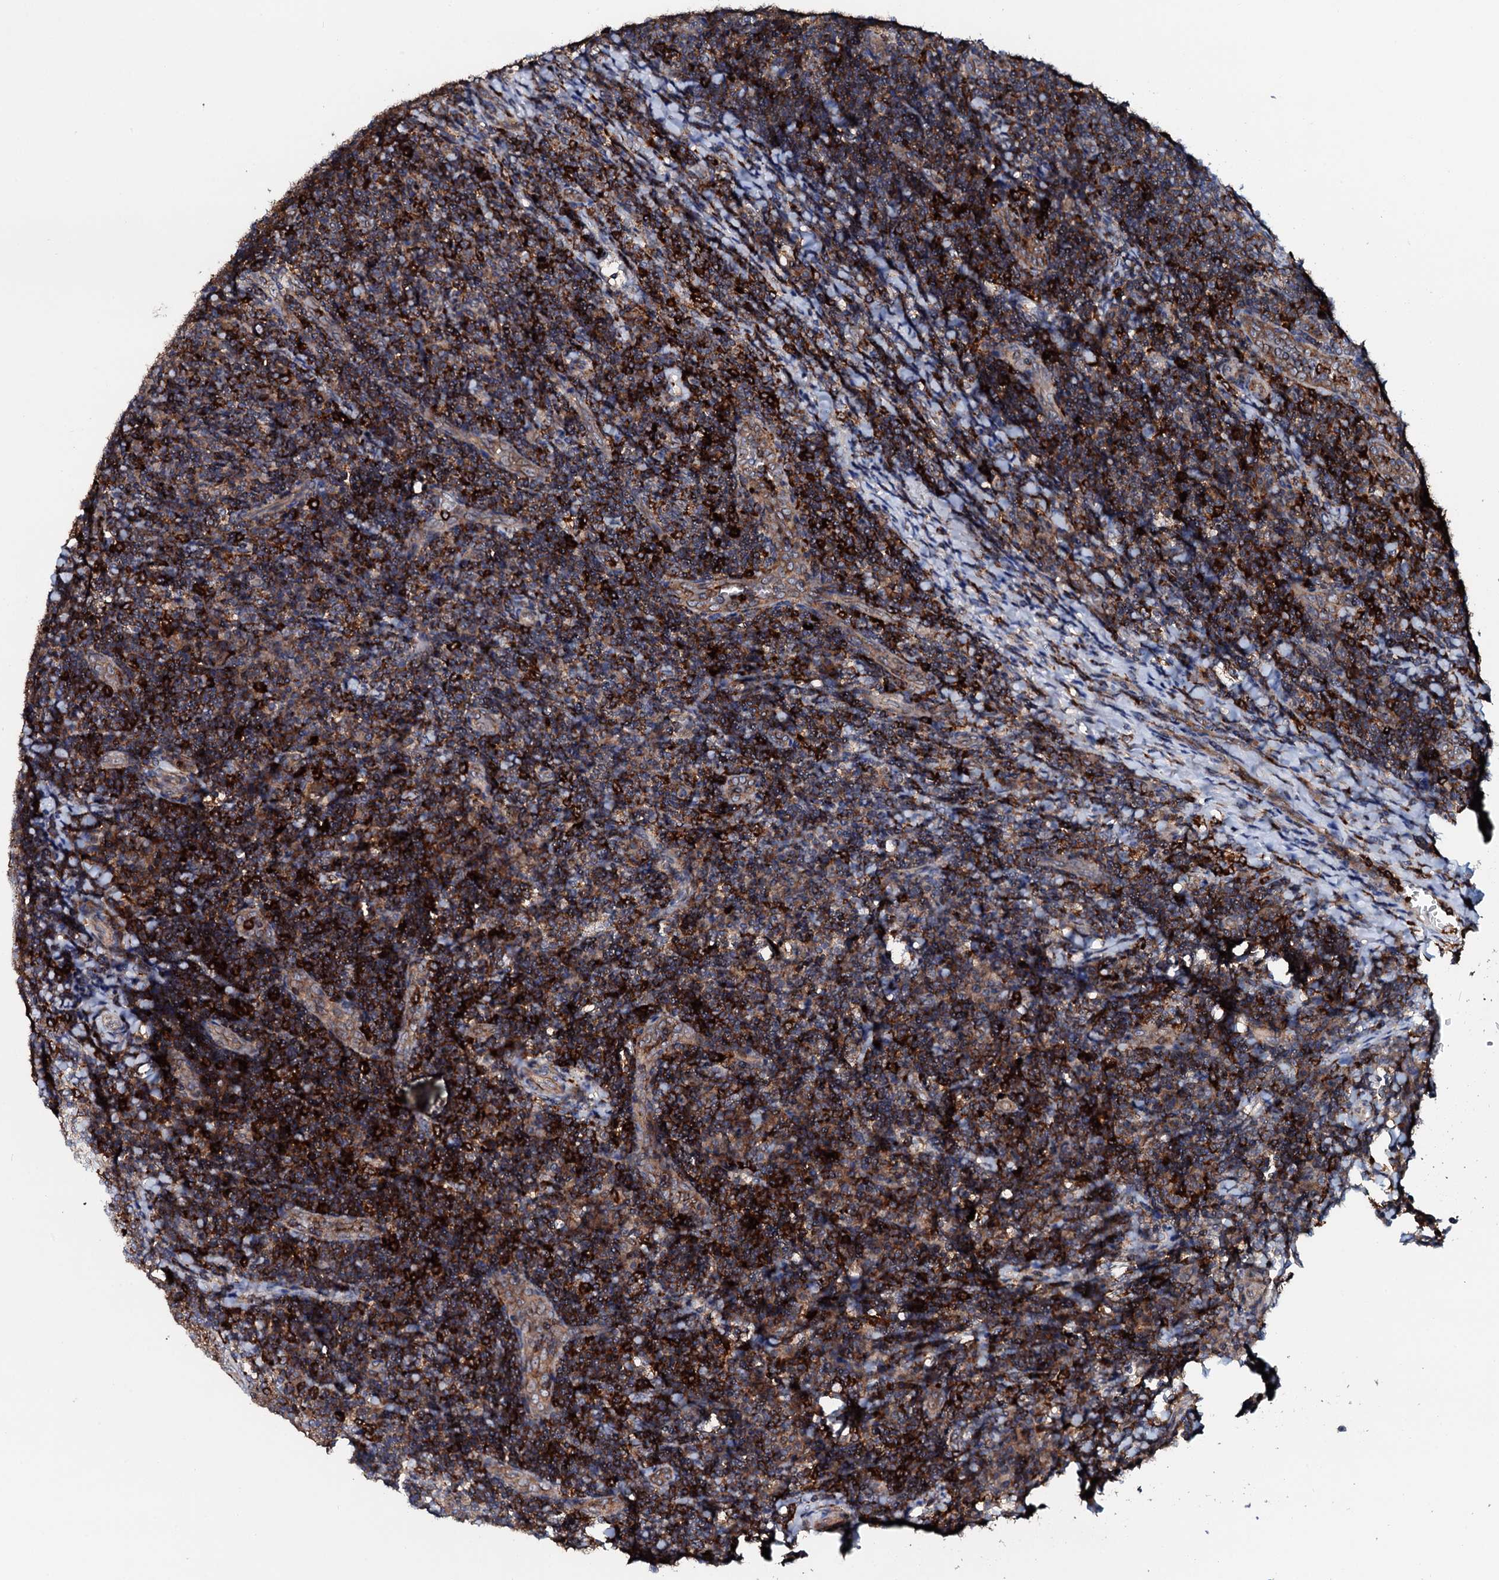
{"staining": {"intensity": "strong", "quantity": ">75%", "location": "cytoplasmic/membranous"}, "tissue": "tonsil", "cell_type": "Germinal center cells", "image_type": "normal", "snomed": [{"axis": "morphology", "description": "Normal tissue, NOS"}, {"axis": "topography", "description": "Tonsil"}], "caption": "Immunohistochemical staining of unremarkable human tonsil shows strong cytoplasmic/membranous protein positivity in approximately >75% of germinal center cells. The staining was performed using DAB to visualize the protein expression in brown, while the nuclei were stained in blue with hematoxylin (Magnification: 20x).", "gene": "VAMP8", "patient": {"sex": "male", "age": 17}}